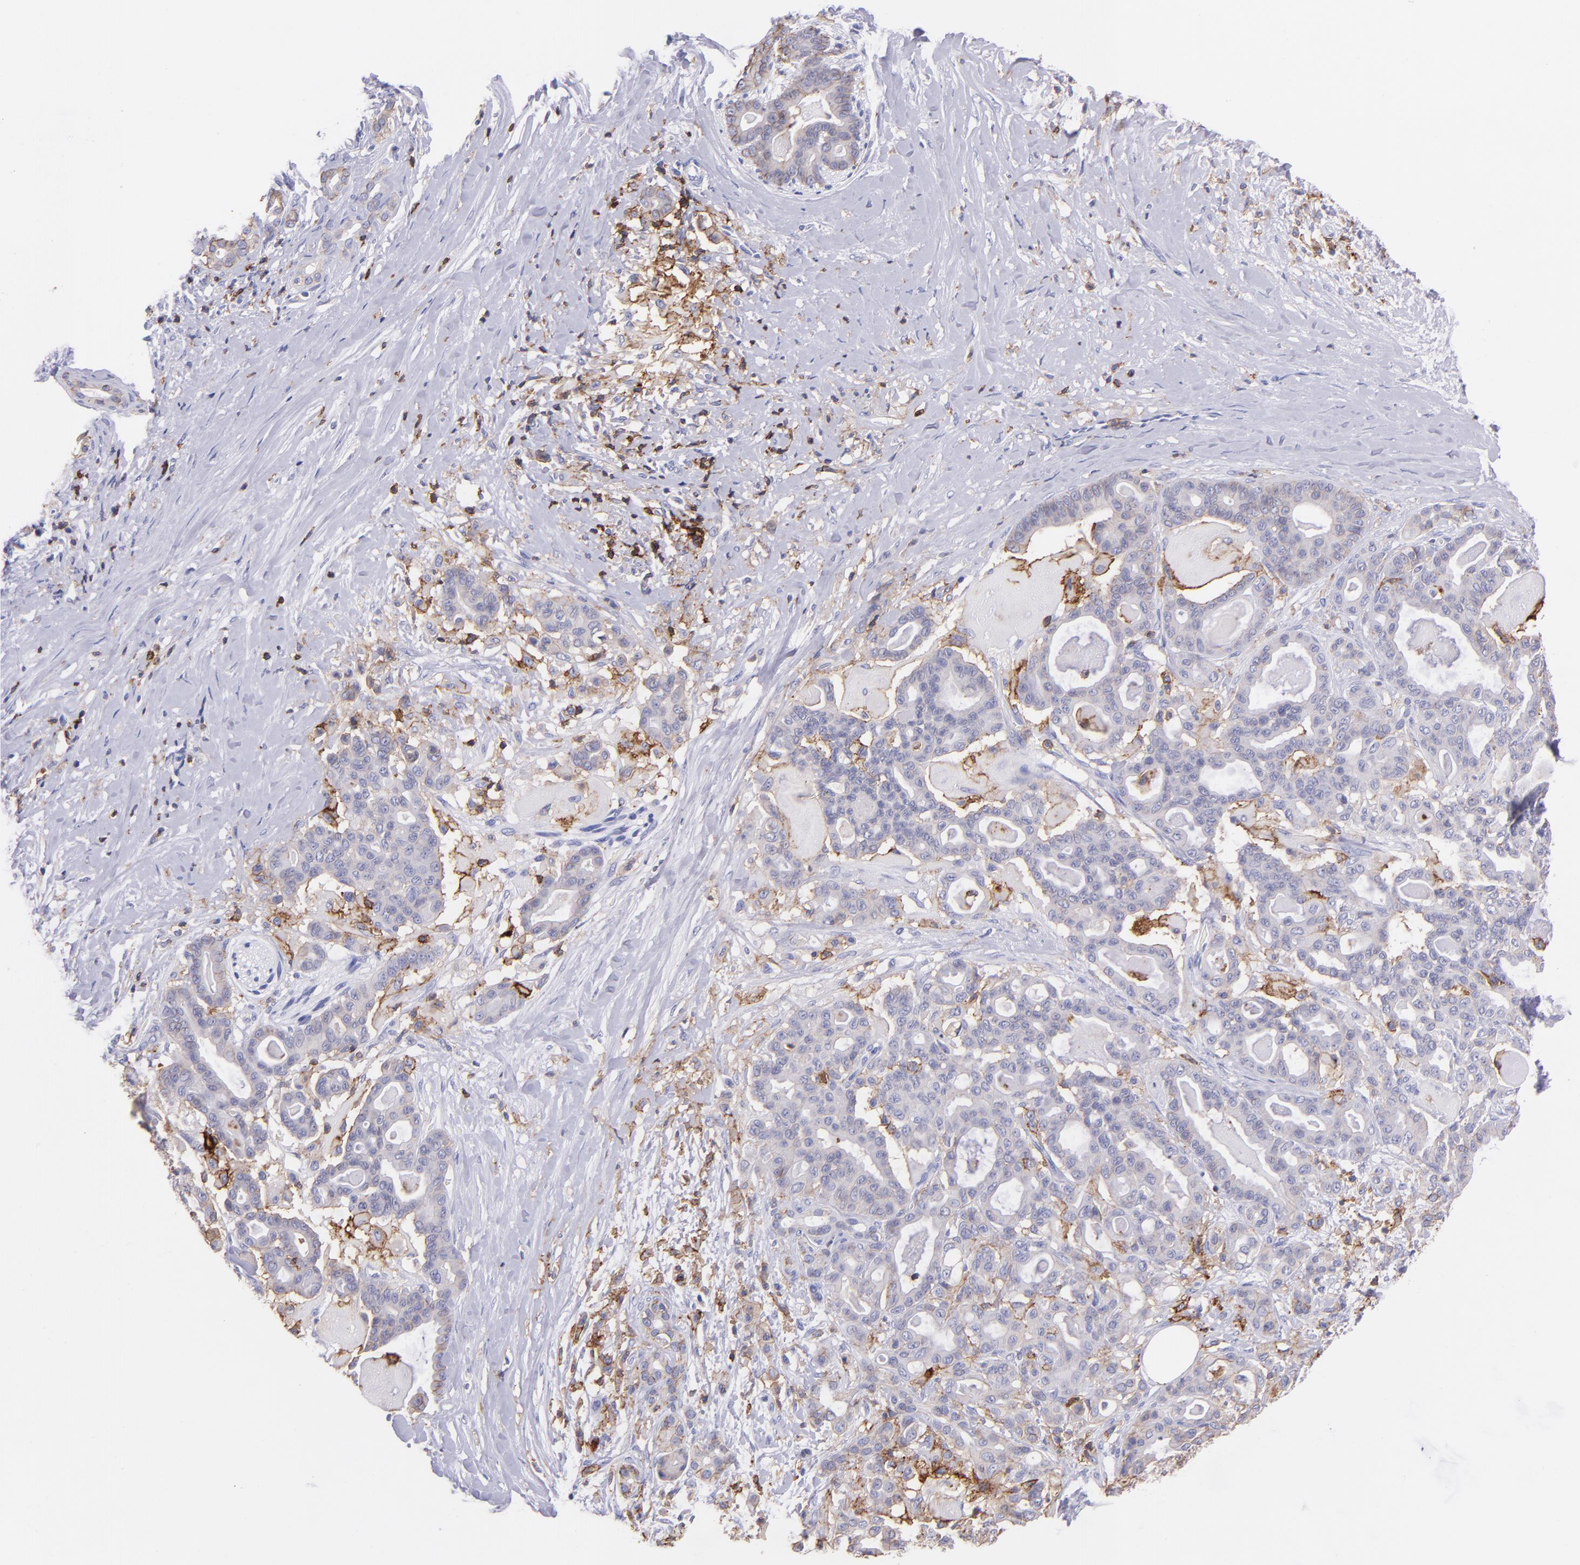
{"staining": {"intensity": "weak", "quantity": "25%-75%", "location": "cytoplasmic/membranous"}, "tissue": "pancreatic cancer", "cell_type": "Tumor cells", "image_type": "cancer", "snomed": [{"axis": "morphology", "description": "Adenocarcinoma, NOS"}, {"axis": "topography", "description": "Pancreas"}], "caption": "Human pancreatic adenocarcinoma stained with a brown dye reveals weak cytoplasmic/membranous positive staining in about 25%-75% of tumor cells.", "gene": "SPN", "patient": {"sex": "male", "age": 63}}